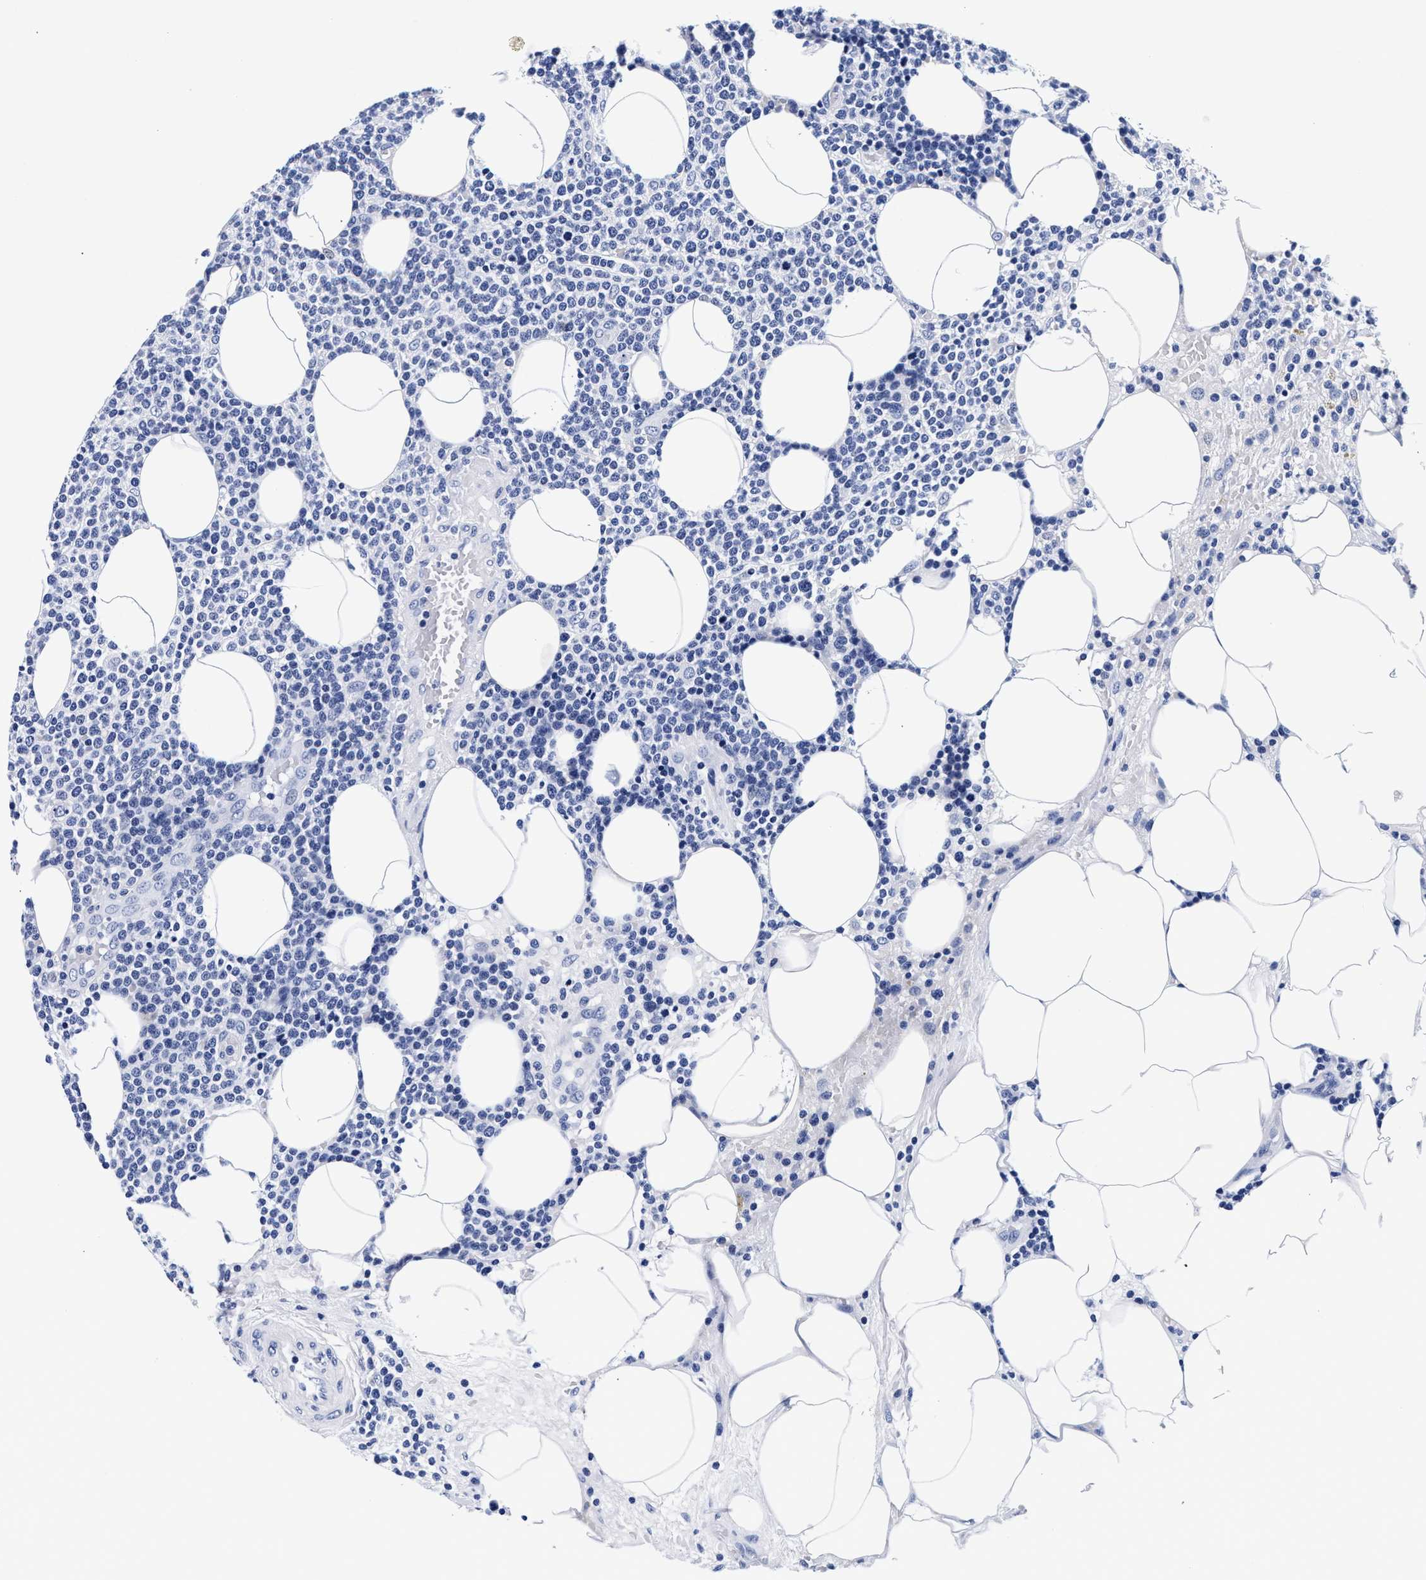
{"staining": {"intensity": "negative", "quantity": "none", "location": "none"}, "tissue": "lymphoma", "cell_type": "Tumor cells", "image_type": "cancer", "snomed": [{"axis": "morphology", "description": "Malignant lymphoma, non-Hodgkin's type, High grade"}, {"axis": "topography", "description": "Lymph node"}], "caption": "There is no significant staining in tumor cells of lymphoma. (DAB (3,3'-diaminobenzidine) immunohistochemistry with hematoxylin counter stain).", "gene": "RAB3B", "patient": {"sex": "male", "age": 61}}